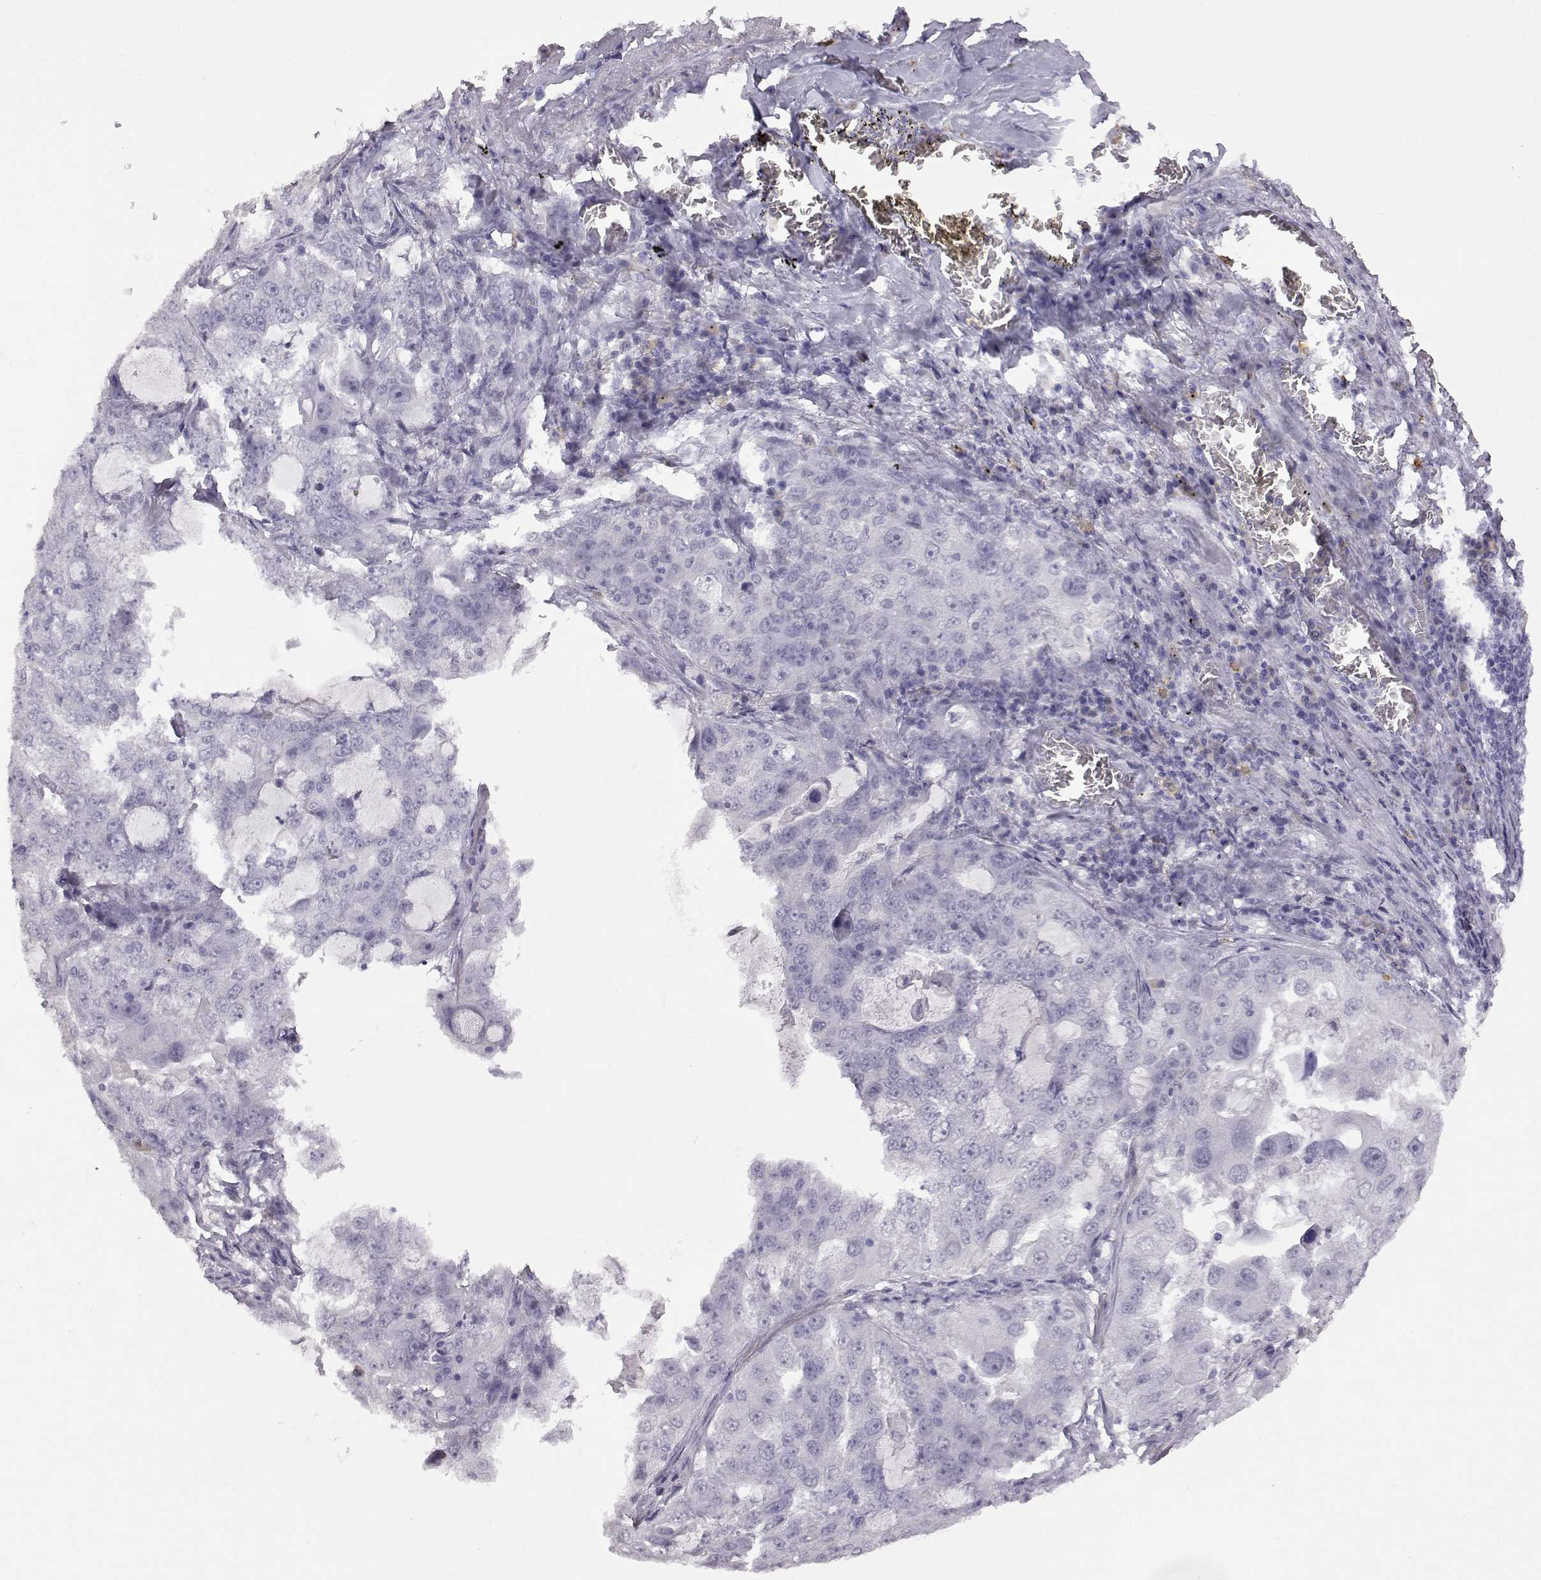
{"staining": {"intensity": "negative", "quantity": "none", "location": "none"}, "tissue": "lung cancer", "cell_type": "Tumor cells", "image_type": "cancer", "snomed": [{"axis": "morphology", "description": "Adenocarcinoma, NOS"}, {"axis": "topography", "description": "Lung"}], "caption": "Lung cancer (adenocarcinoma) was stained to show a protein in brown. There is no significant expression in tumor cells.", "gene": "VGF", "patient": {"sex": "female", "age": 61}}